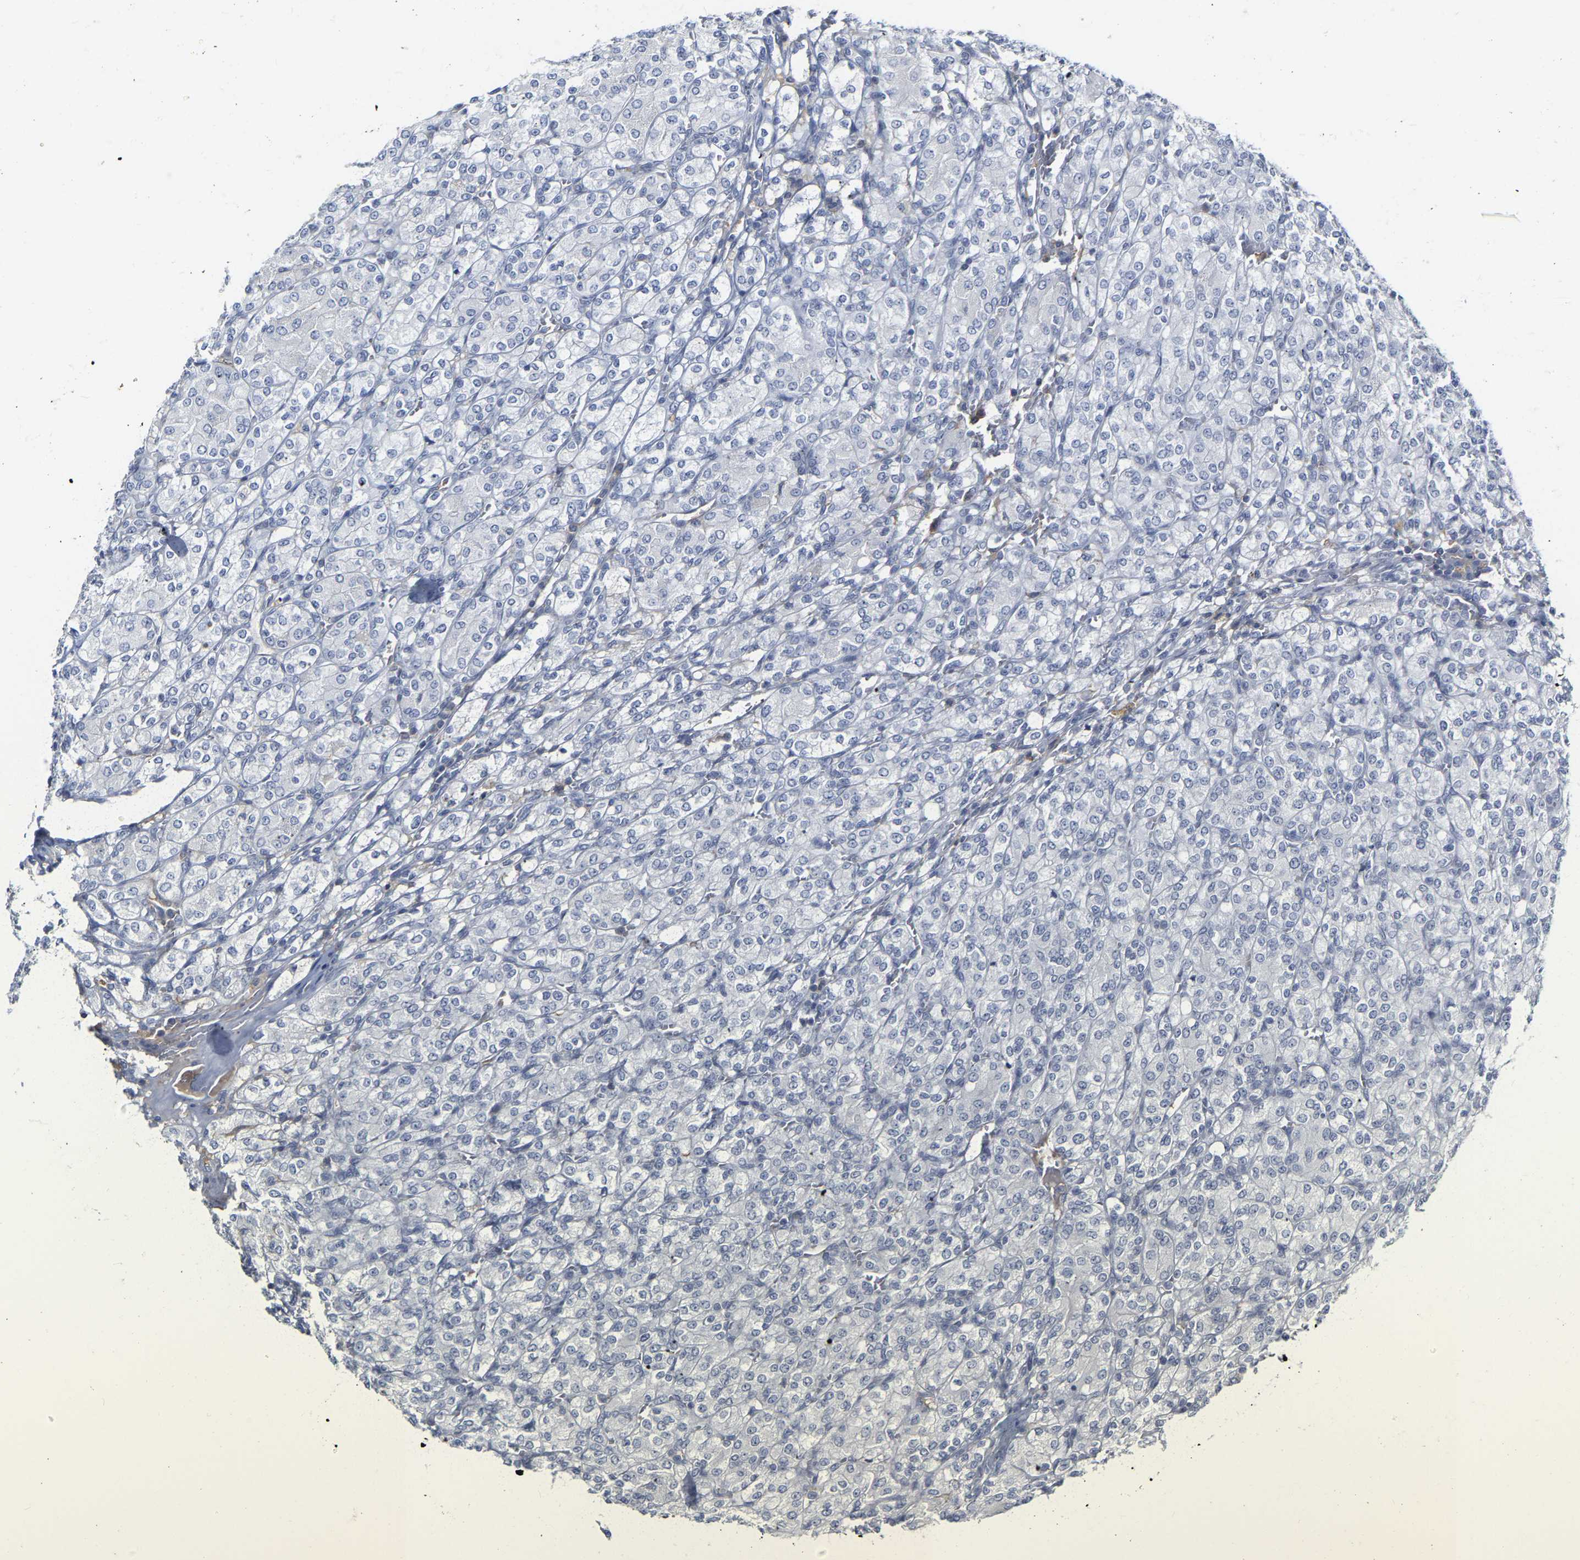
{"staining": {"intensity": "negative", "quantity": "none", "location": "none"}, "tissue": "renal cancer", "cell_type": "Tumor cells", "image_type": "cancer", "snomed": [{"axis": "morphology", "description": "Adenocarcinoma, NOS"}, {"axis": "topography", "description": "Kidney"}], "caption": "Protein analysis of adenocarcinoma (renal) shows no significant positivity in tumor cells. The staining is performed using DAB (3,3'-diaminobenzidine) brown chromogen with nuclei counter-stained in using hematoxylin.", "gene": "GNAS", "patient": {"sex": "male", "age": 77}}